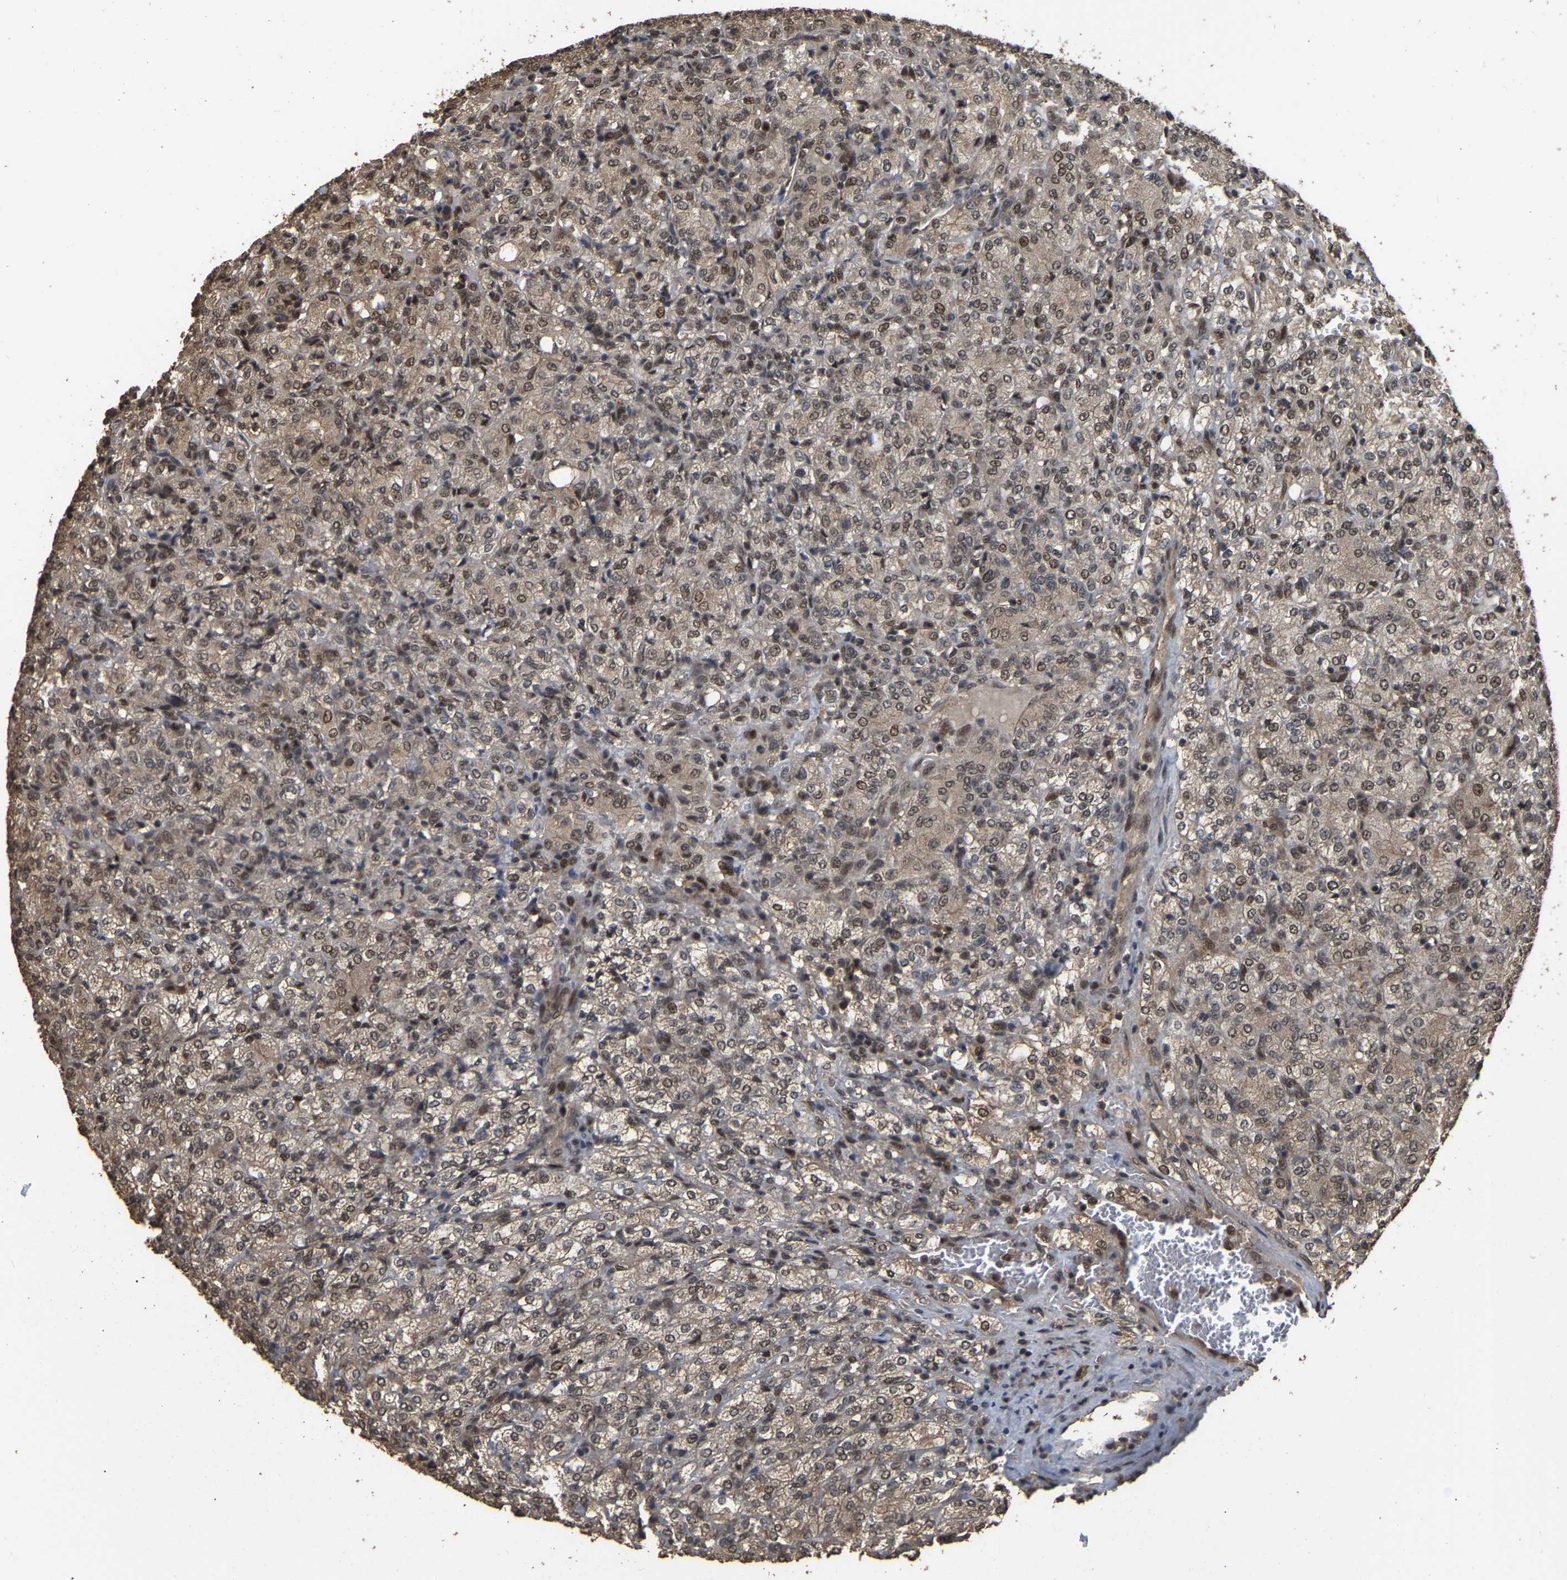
{"staining": {"intensity": "weak", "quantity": "25%-75%", "location": "cytoplasmic/membranous,nuclear"}, "tissue": "renal cancer", "cell_type": "Tumor cells", "image_type": "cancer", "snomed": [{"axis": "morphology", "description": "Adenocarcinoma, NOS"}, {"axis": "topography", "description": "Kidney"}], "caption": "Renal cancer (adenocarcinoma) was stained to show a protein in brown. There is low levels of weak cytoplasmic/membranous and nuclear staining in approximately 25%-75% of tumor cells.", "gene": "ARHGAP23", "patient": {"sex": "male", "age": 77}}